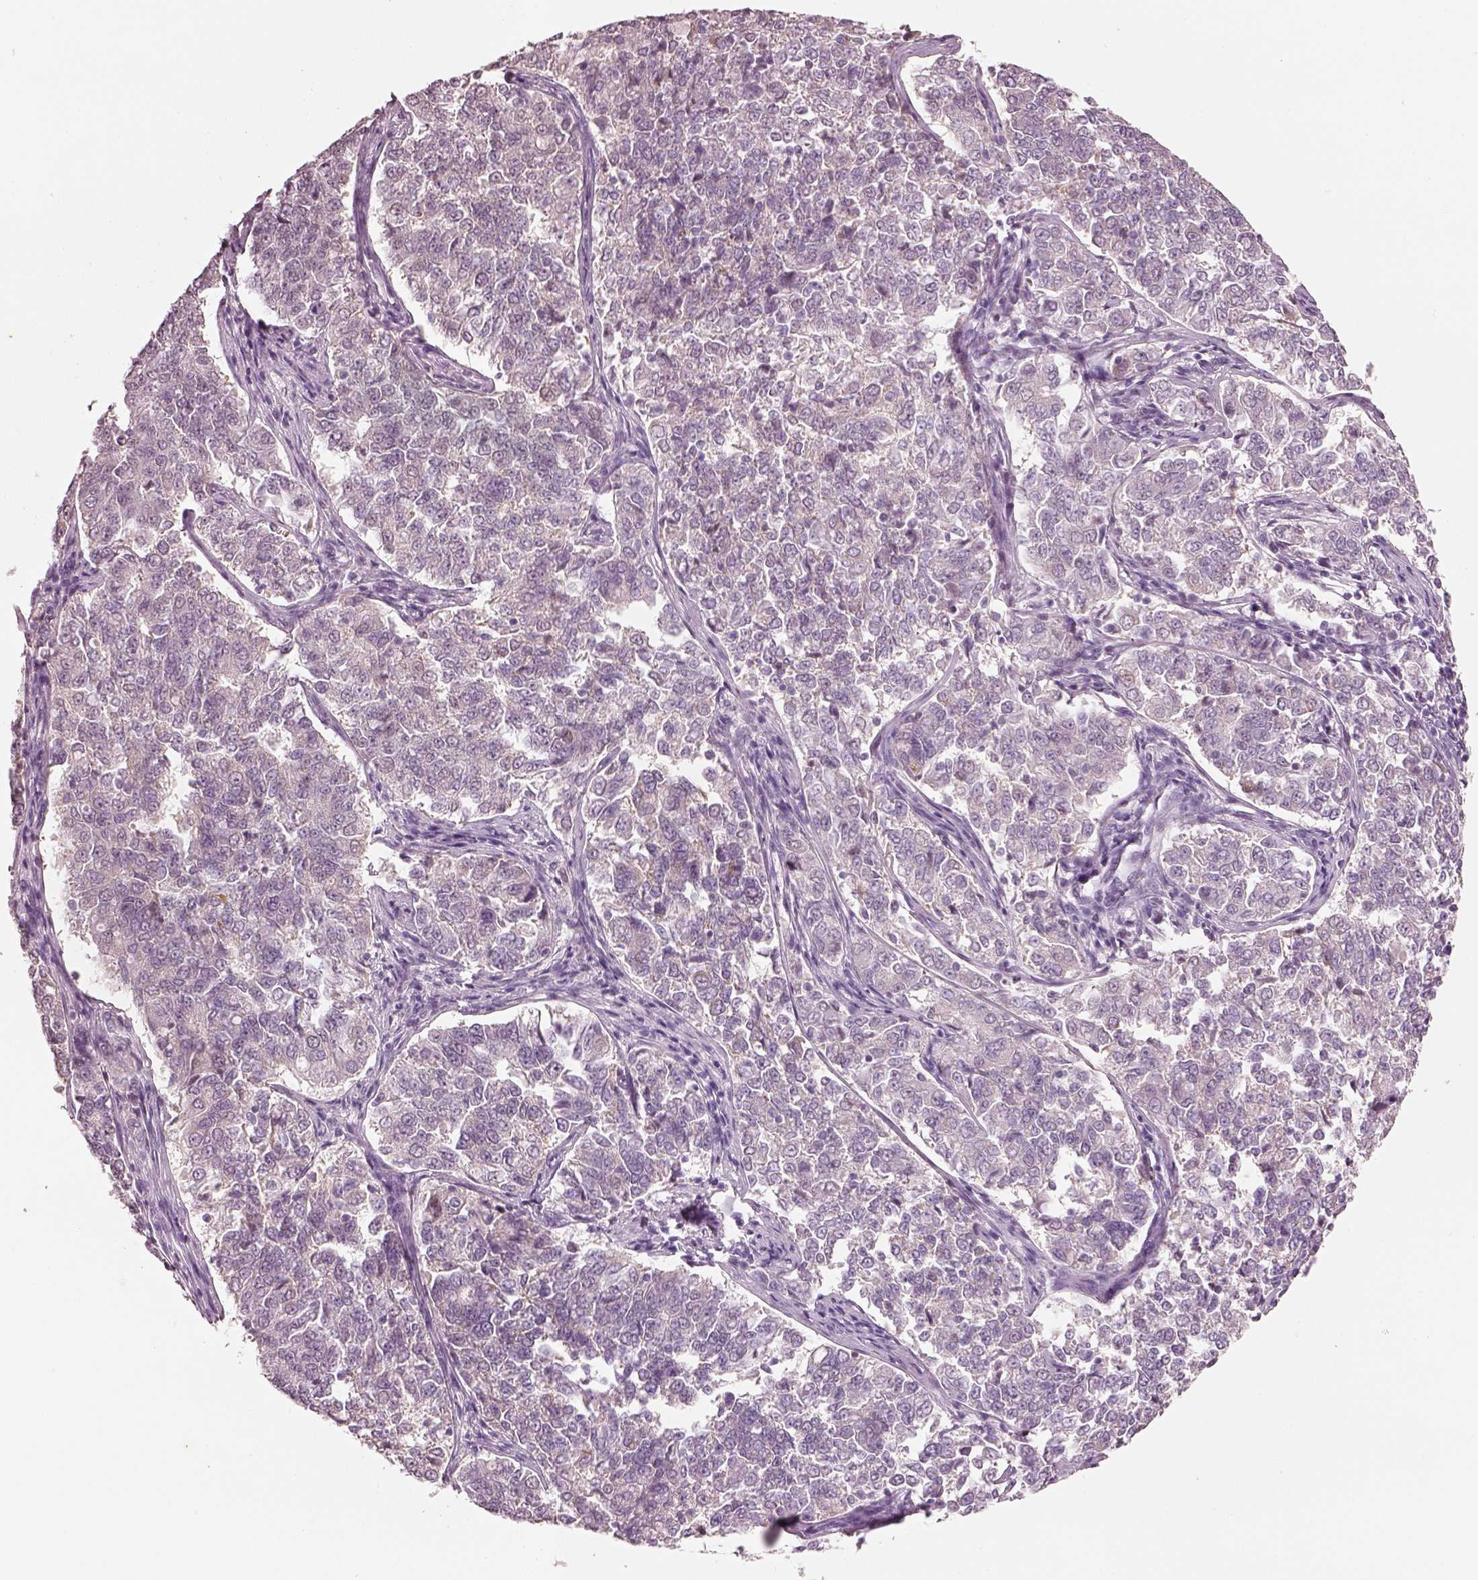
{"staining": {"intensity": "weak", "quantity": ">75%", "location": "cytoplasmic/membranous"}, "tissue": "endometrial cancer", "cell_type": "Tumor cells", "image_type": "cancer", "snomed": [{"axis": "morphology", "description": "Adenocarcinoma, NOS"}, {"axis": "topography", "description": "Endometrium"}], "caption": "IHC of human endometrial adenocarcinoma exhibits low levels of weak cytoplasmic/membranous staining in approximately >75% of tumor cells. (DAB = brown stain, brightfield microscopy at high magnification).", "gene": "ELSPBP1", "patient": {"sex": "female", "age": 43}}